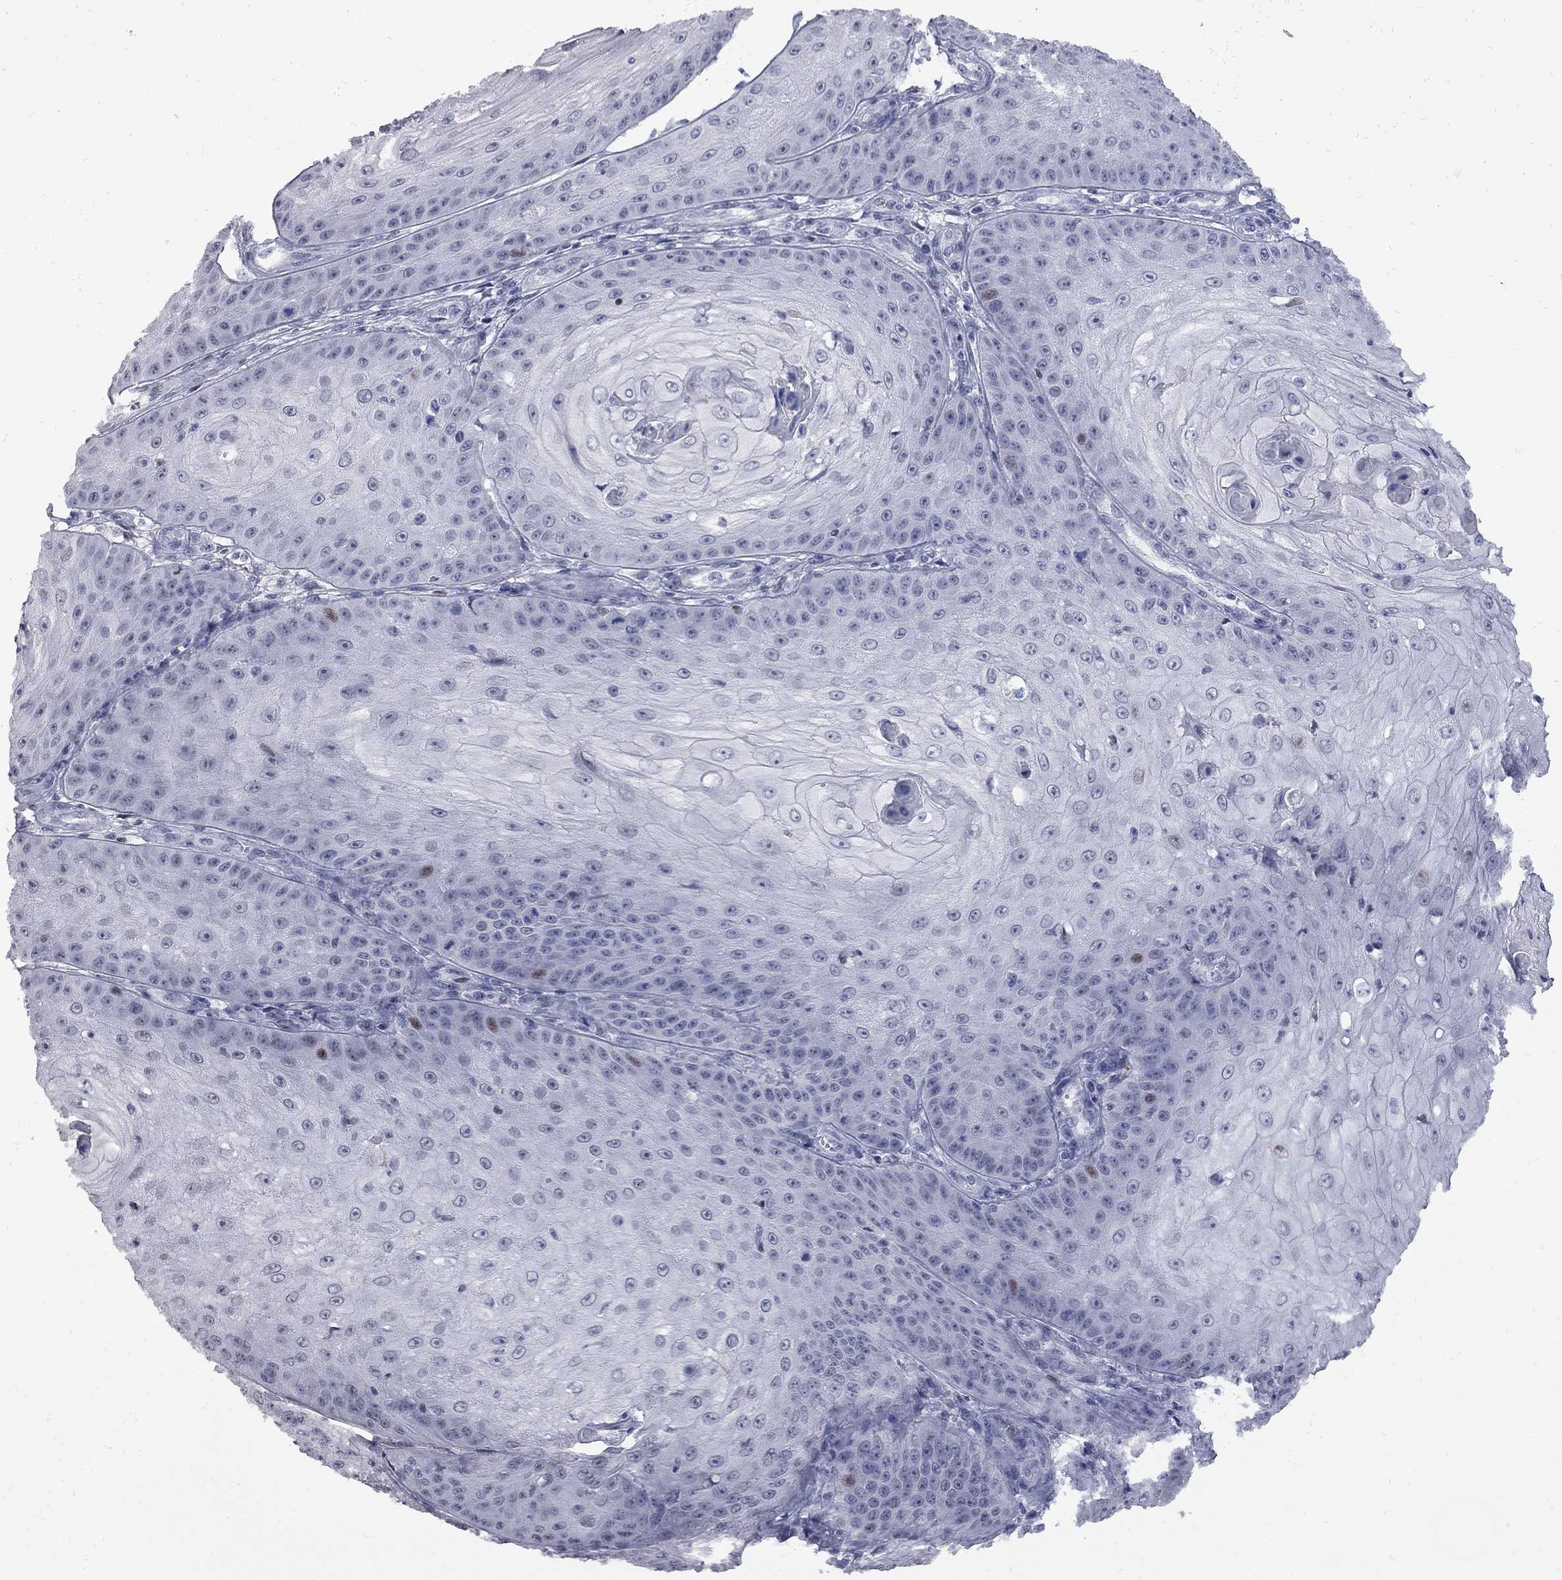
{"staining": {"intensity": "weak", "quantity": "<25%", "location": "nuclear"}, "tissue": "skin cancer", "cell_type": "Tumor cells", "image_type": "cancer", "snomed": [{"axis": "morphology", "description": "Squamous cell carcinoma, NOS"}, {"axis": "topography", "description": "Skin"}], "caption": "High magnification brightfield microscopy of skin cancer stained with DAB (brown) and counterstained with hematoxylin (blue): tumor cells show no significant expression.", "gene": "ZNF154", "patient": {"sex": "male", "age": 70}}